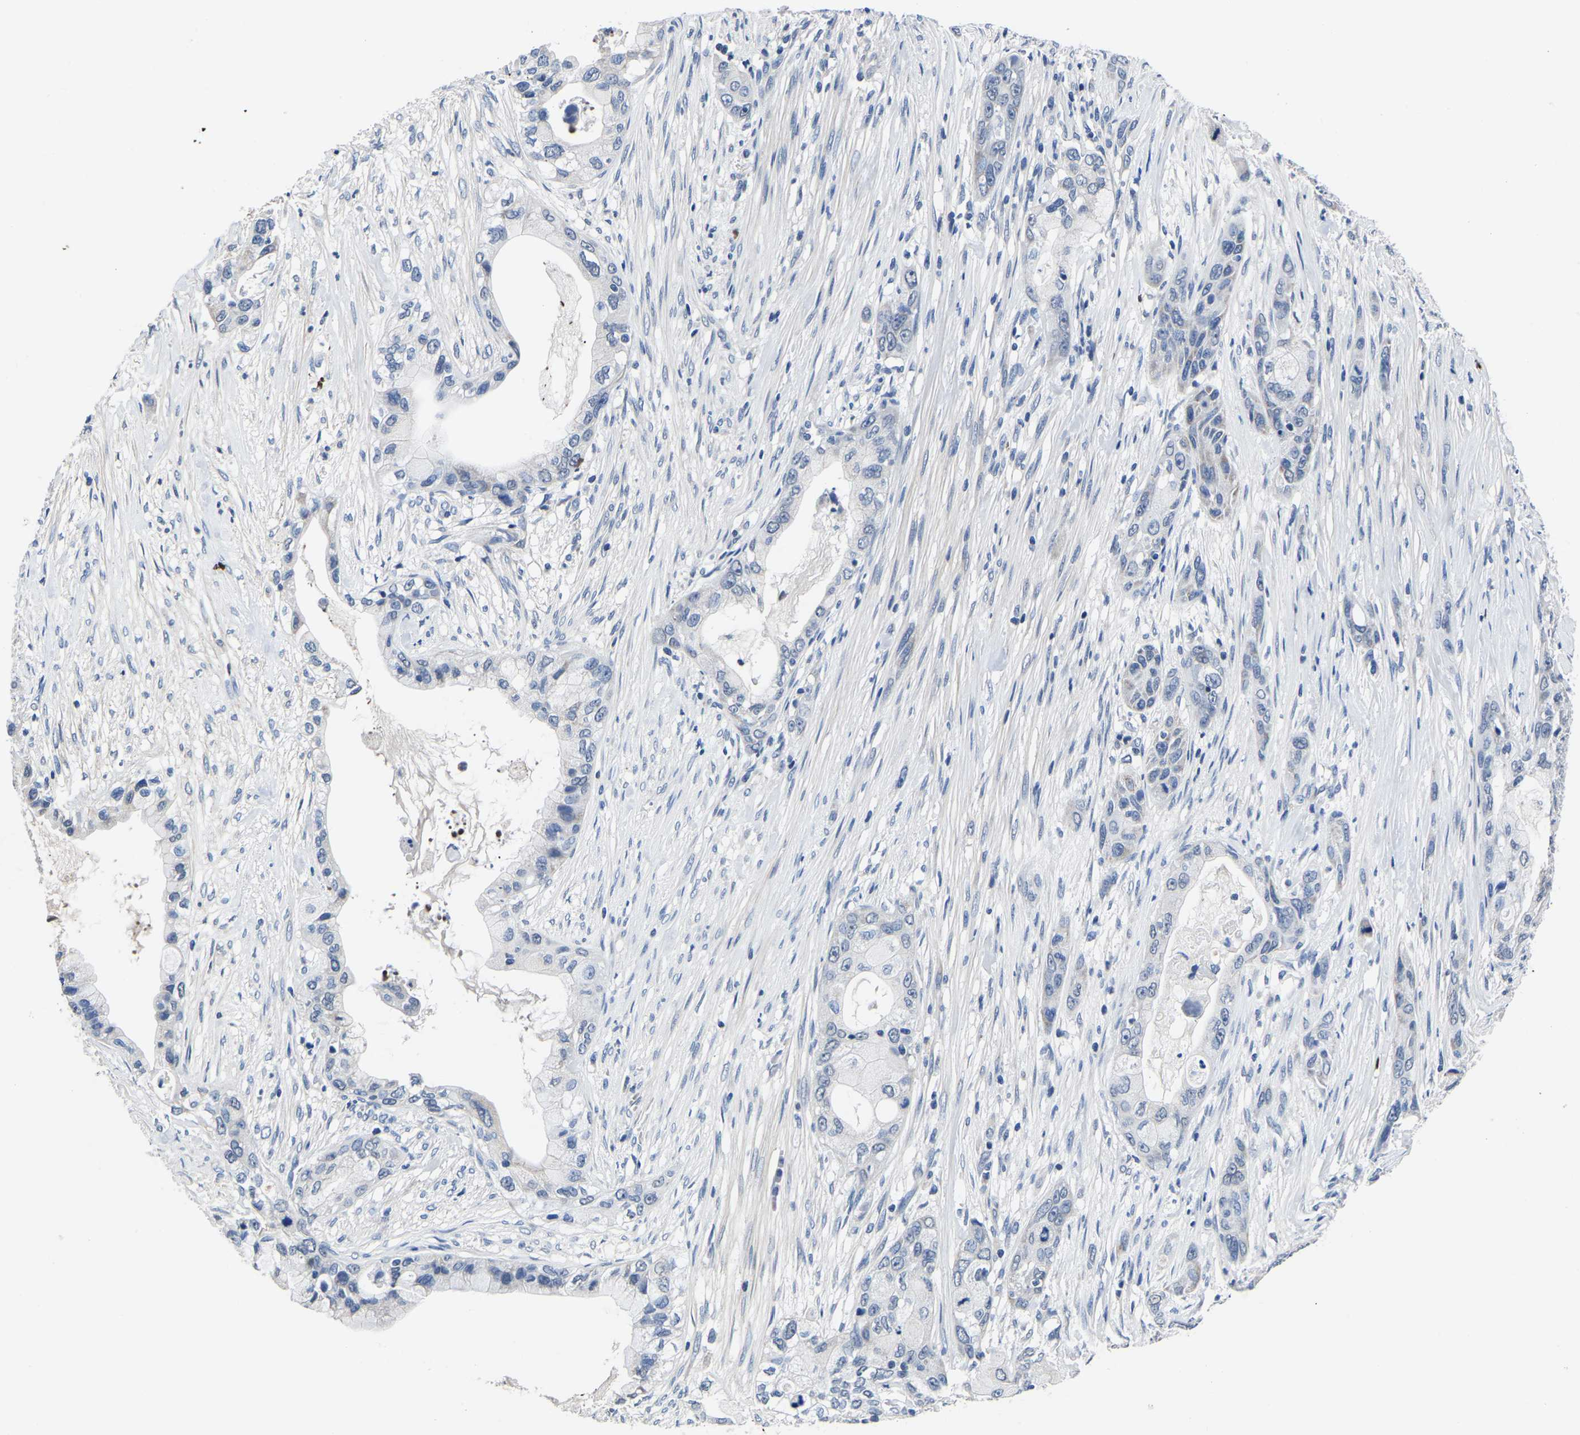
{"staining": {"intensity": "negative", "quantity": "none", "location": "none"}, "tissue": "pancreatic cancer", "cell_type": "Tumor cells", "image_type": "cancer", "snomed": [{"axis": "morphology", "description": "Adenocarcinoma, NOS"}, {"axis": "topography", "description": "Pancreas"}], "caption": "Pancreatic cancer (adenocarcinoma) was stained to show a protein in brown. There is no significant positivity in tumor cells.", "gene": "FGD5", "patient": {"sex": "male", "age": 53}}